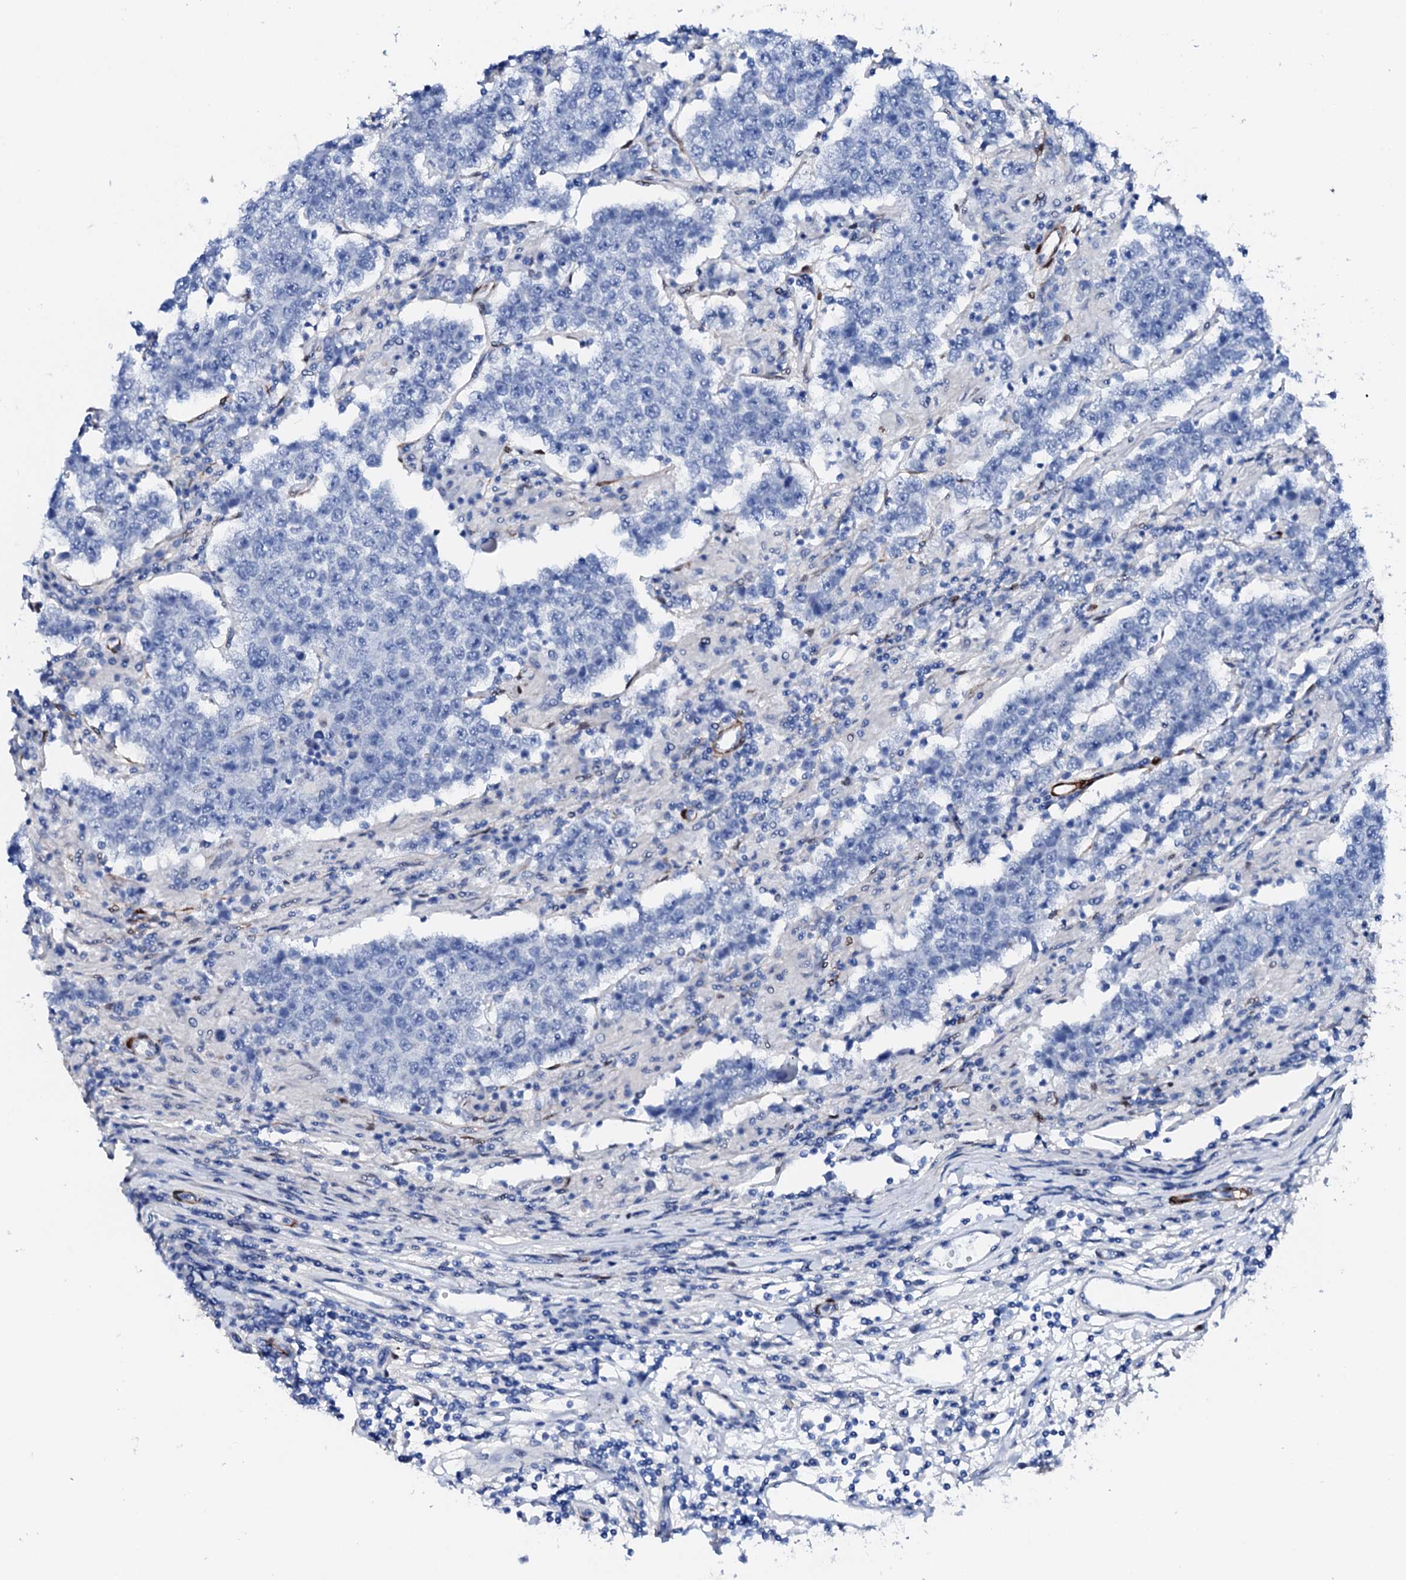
{"staining": {"intensity": "negative", "quantity": "none", "location": "none"}, "tissue": "testis cancer", "cell_type": "Tumor cells", "image_type": "cancer", "snomed": [{"axis": "morphology", "description": "Normal tissue, NOS"}, {"axis": "morphology", "description": "Urothelial carcinoma, High grade"}, {"axis": "morphology", "description": "Seminoma, NOS"}, {"axis": "morphology", "description": "Carcinoma, Embryonal, NOS"}, {"axis": "topography", "description": "Urinary bladder"}, {"axis": "topography", "description": "Testis"}], "caption": "Immunohistochemical staining of testis cancer reveals no significant positivity in tumor cells.", "gene": "NRIP2", "patient": {"sex": "male", "age": 41}}